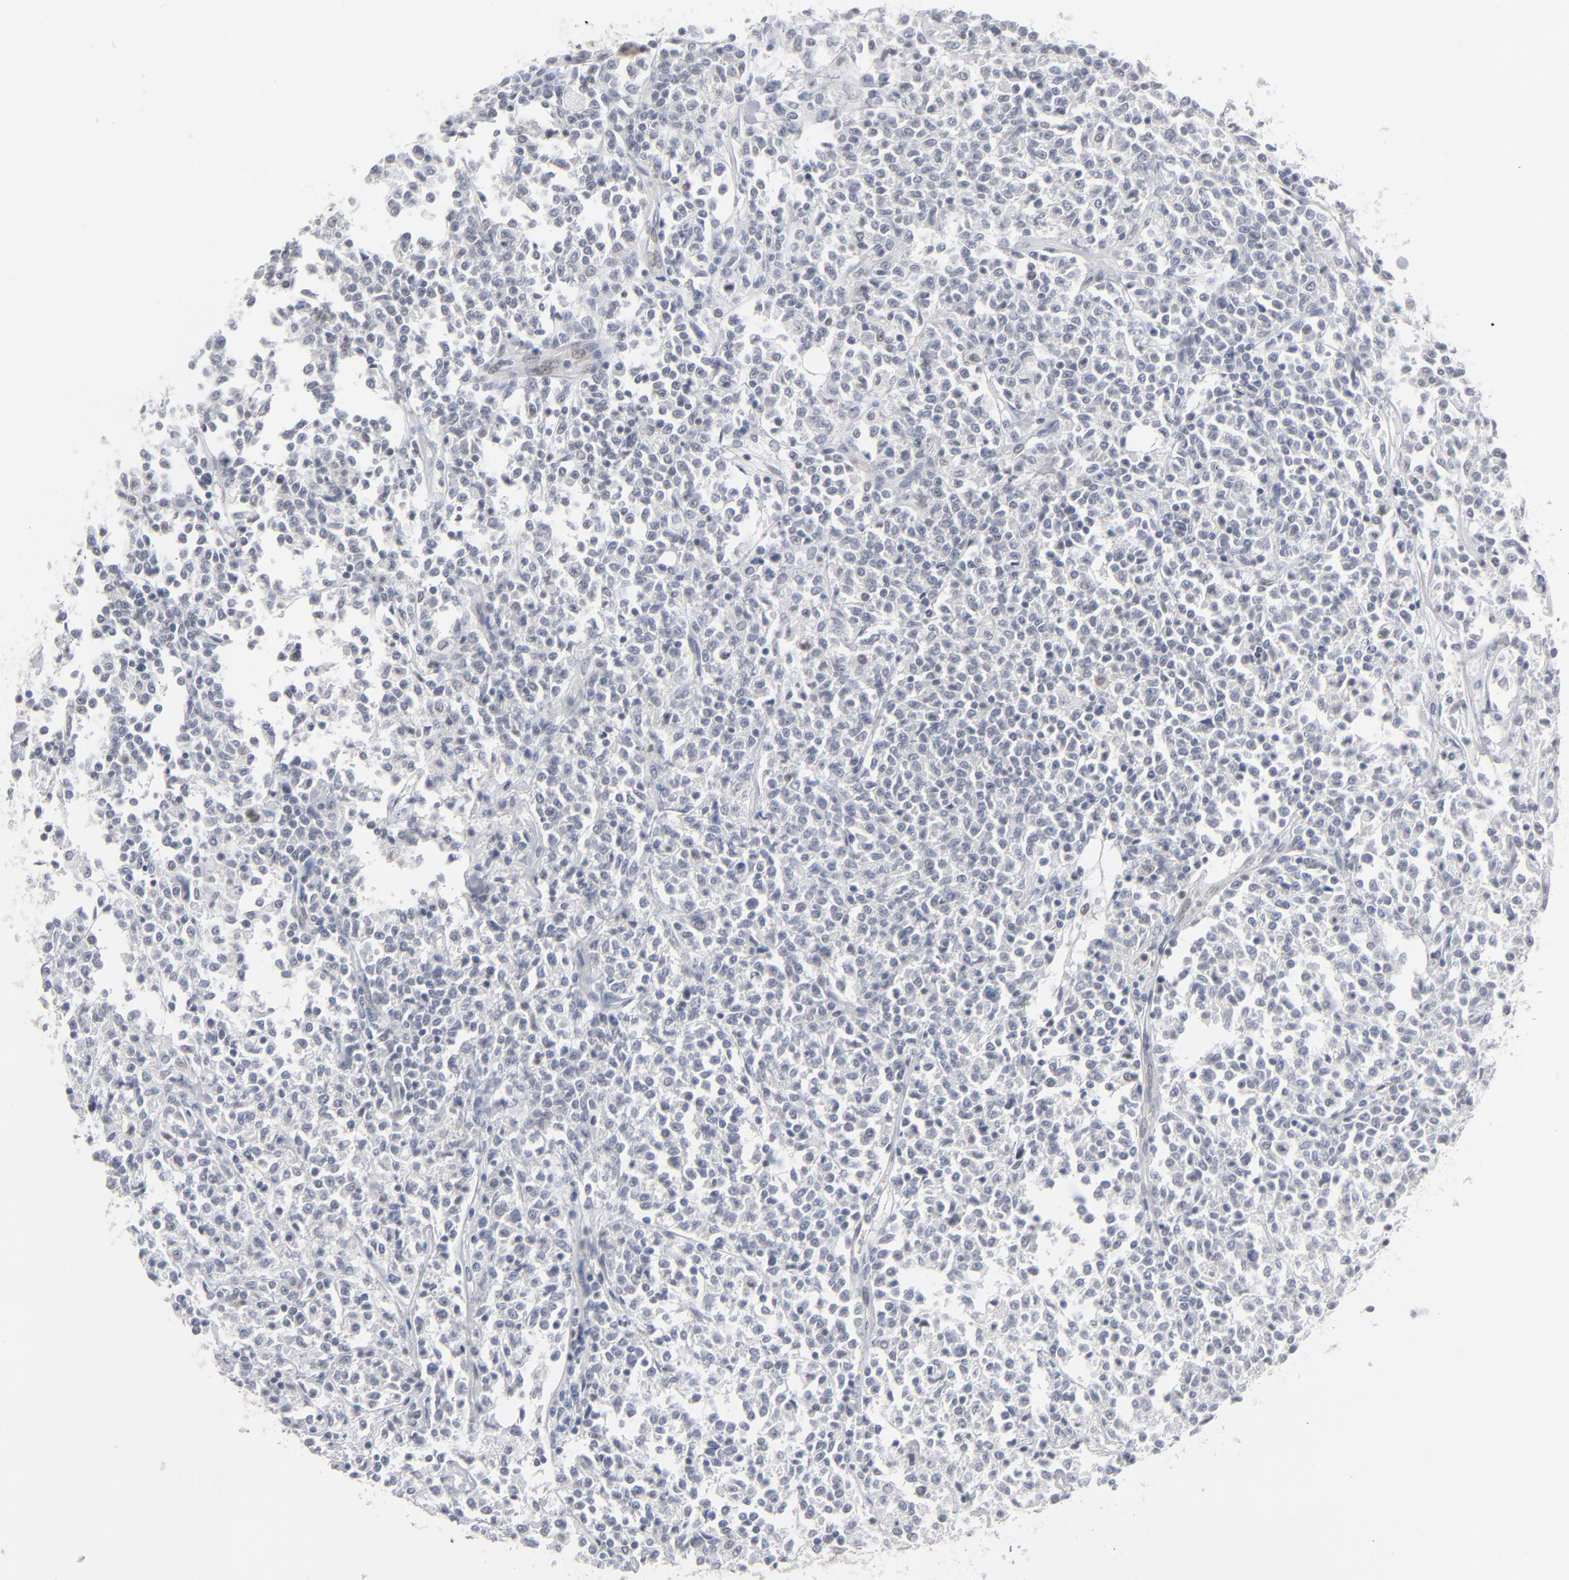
{"staining": {"intensity": "negative", "quantity": "none", "location": "none"}, "tissue": "lymphoma", "cell_type": "Tumor cells", "image_type": "cancer", "snomed": [{"axis": "morphology", "description": "Malignant lymphoma, non-Hodgkin's type, Low grade"}, {"axis": "topography", "description": "Small intestine"}], "caption": "Human malignant lymphoma, non-Hodgkin's type (low-grade) stained for a protein using immunohistochemistry exhibits no staining in tumor cells.", "gene": "IRF9", "patient": {"sex": "female", "age": 59}}